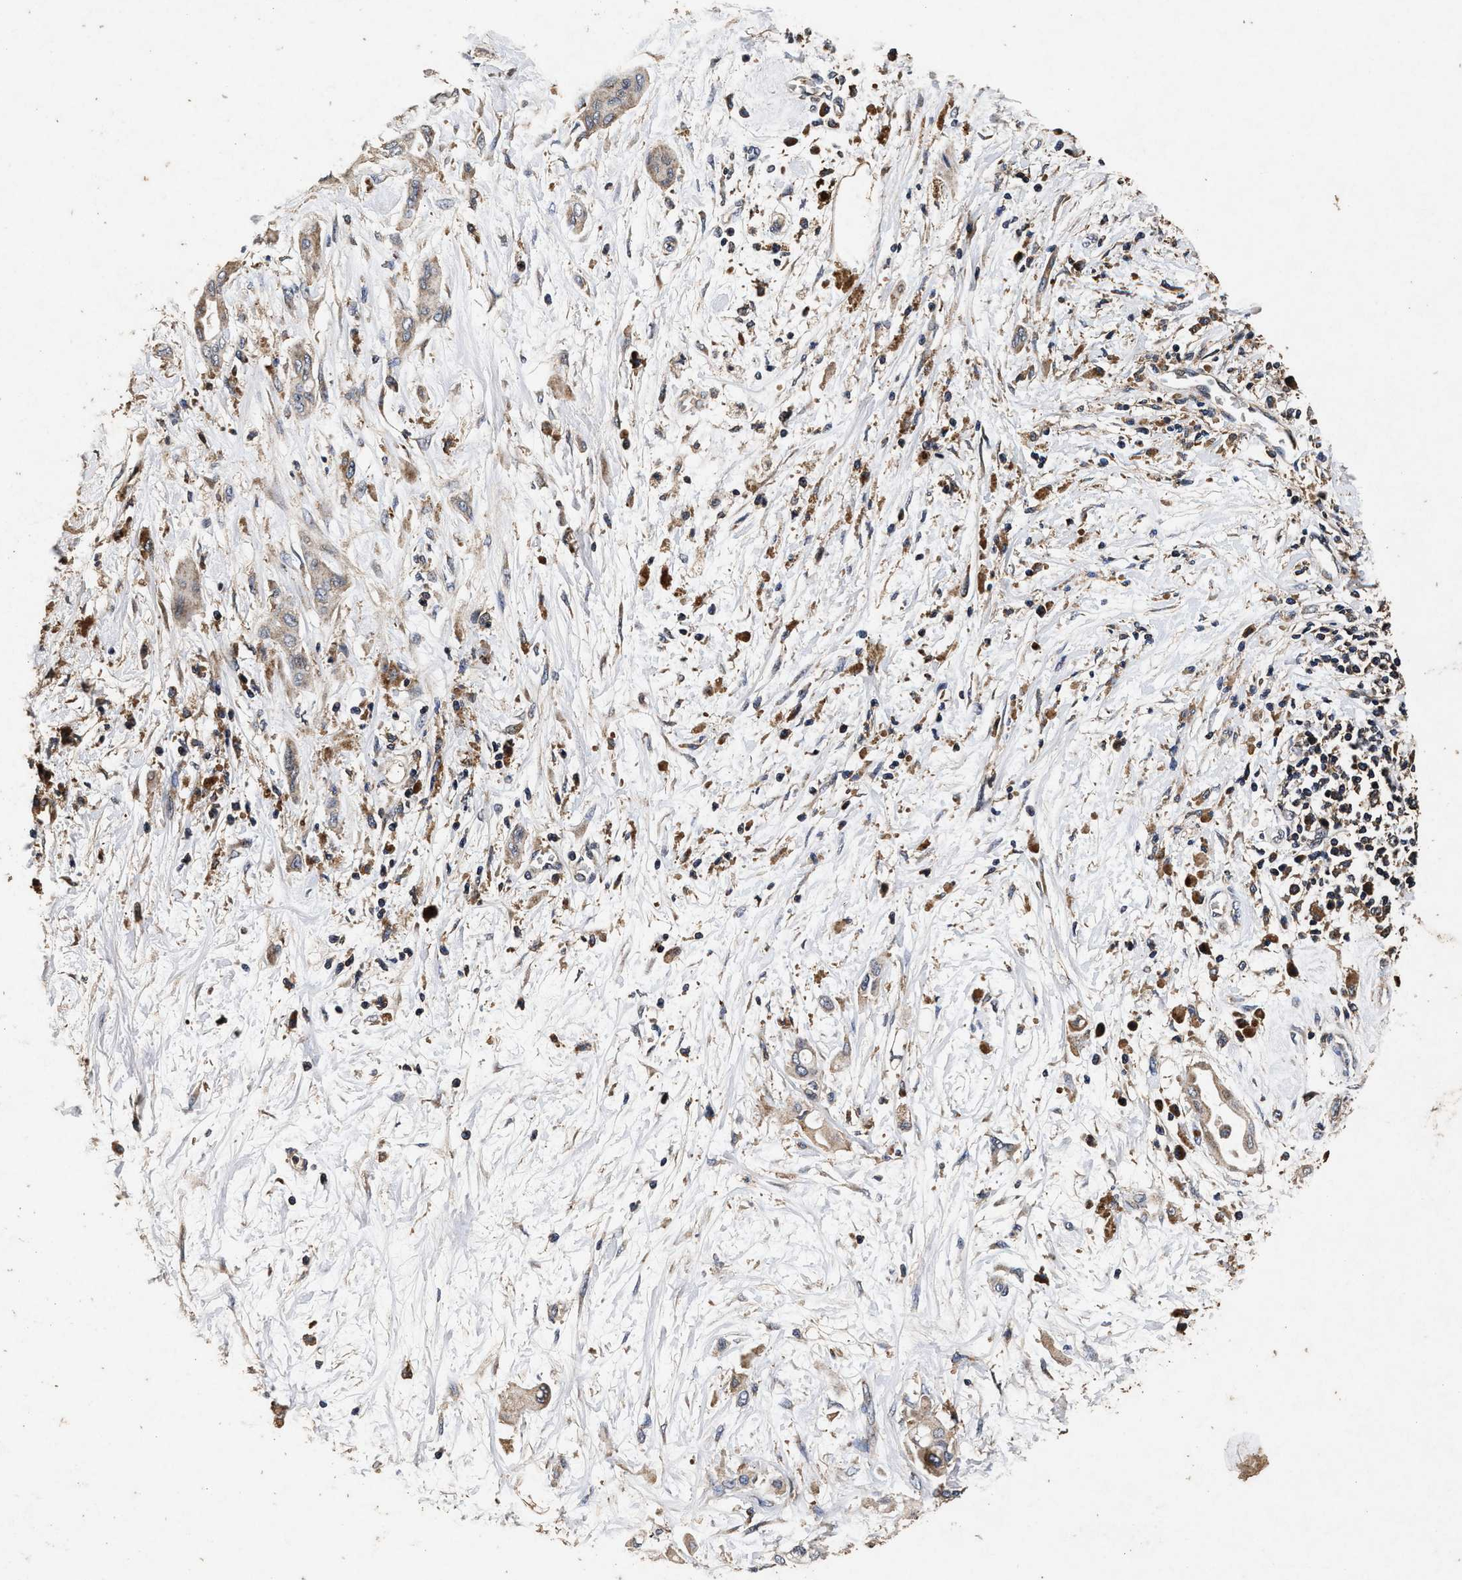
{"staining": {"intensity": "weak", "quantity": "25%-75%", "location": "cytoplasmic/membranous"}, "tissue": "pancreatic cancer", "cell_type": "Tumor cells", "image_type": "cancer", "snomed": [{"axis": "morphology", "description": "Adenocarcinoma, NOS"}, {"axis": "morphology", "description": "Adenocarcinoma, metastatic, NOS"}, {"axis": "topography", "description": "Lymph node"}, {"axis": "topography", "description": "Pancreas"}, {"axis": "topography", "description": "Duodenum"}], "caption": "IHC photomicrograph of neoplastic tissue: pancreatic cancer (metastatic adenocarcinoma) stained using immunohistochemistry (IHC) exhibits low levels of weak protein expression localized specifically in the cytoplasmic/membranous of tumor cells, appearing as a cytoplasmic/membranous brown color.", "gene": "NFKB2", "patient": {"sex": "female", "age": 64}}